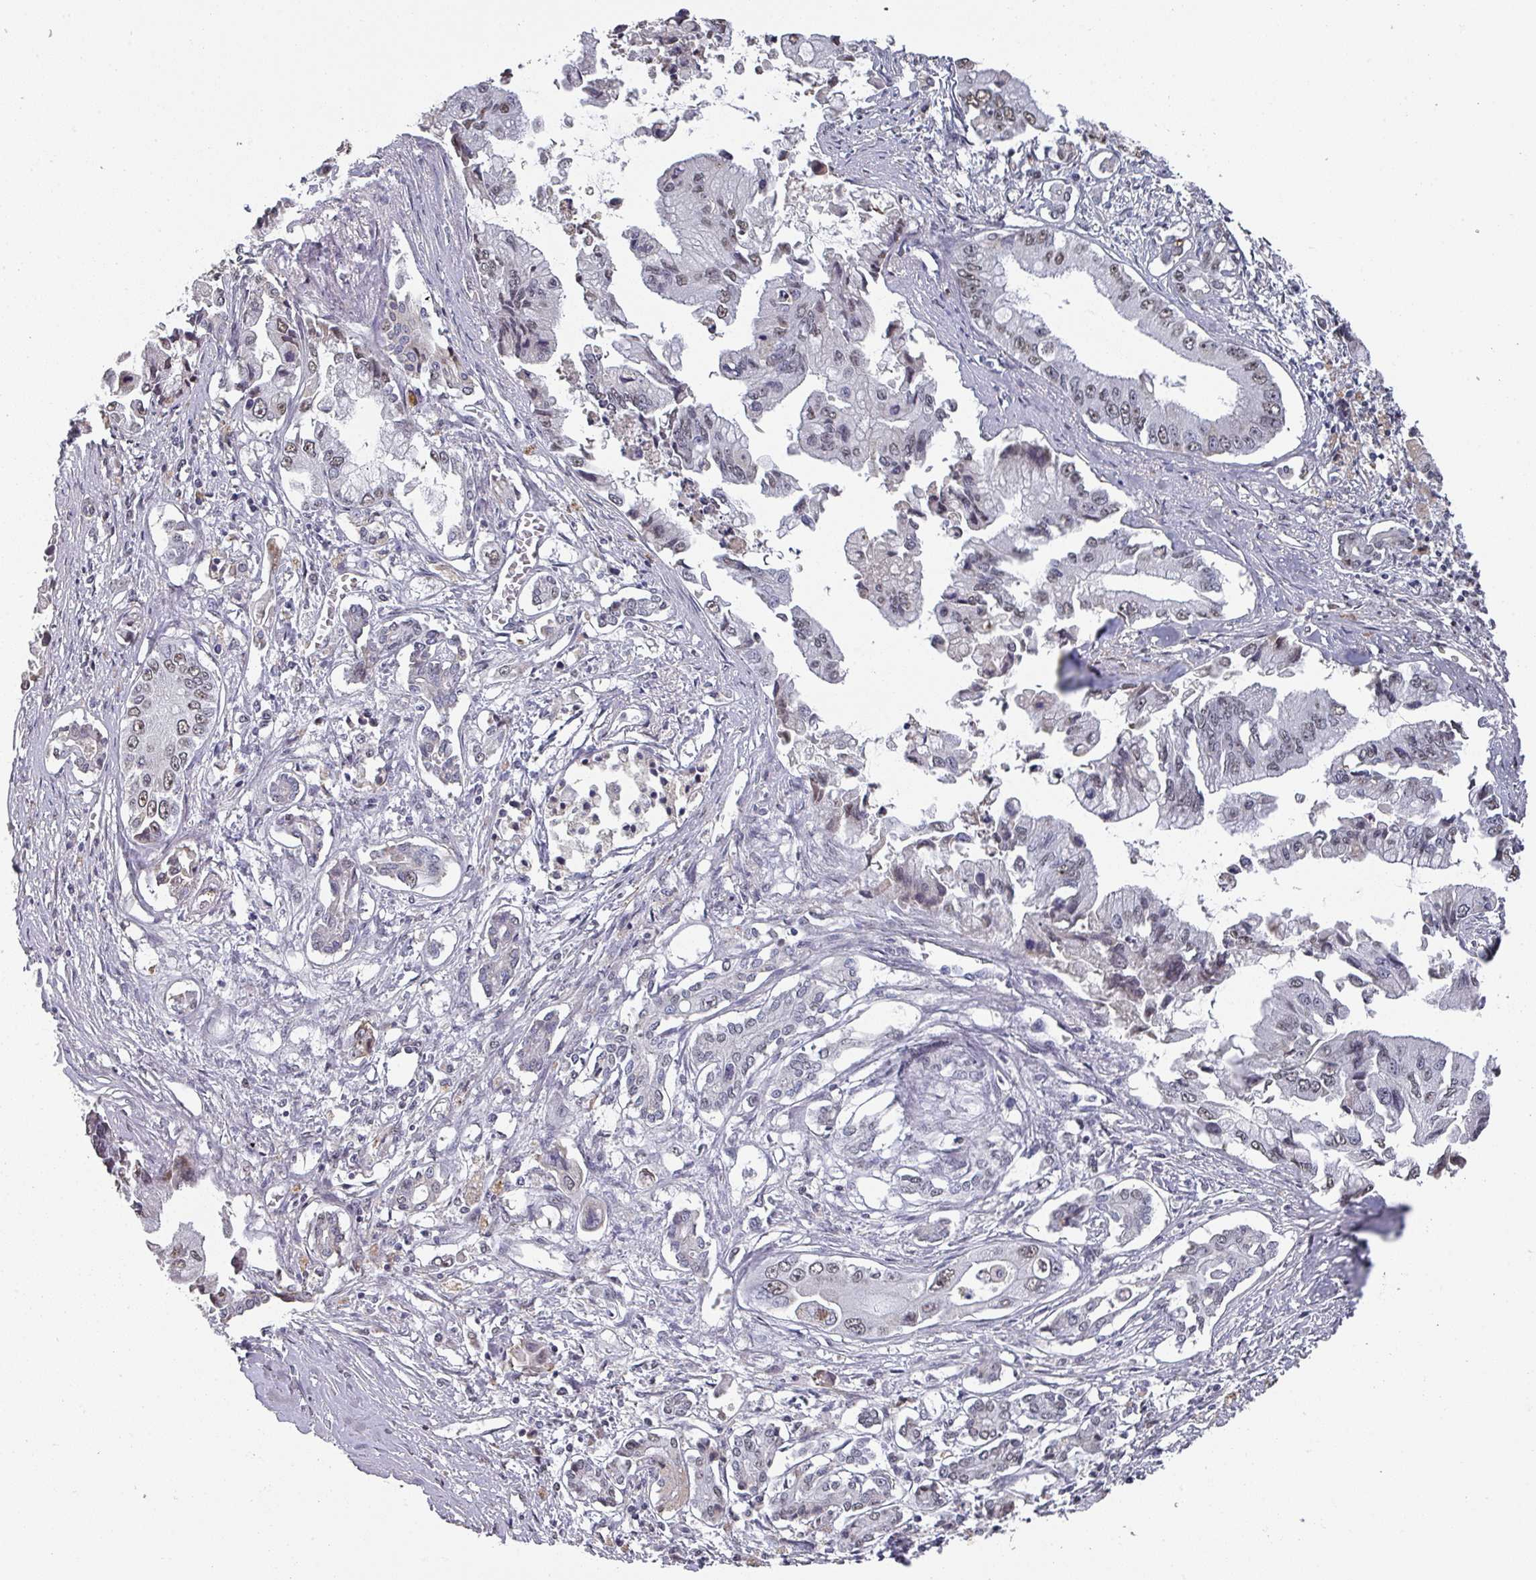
{"staining": {"intensity": "weak", "quantity": "<25%", "location": "nuclear"}, "tissue": "pancreatic cancer", "cell_type": "Tumor cells", "image_type": "cancer", "snomed": [{"axis": "morphology", "description": "Adenocarcinoma, NOS"}, {"axis": "topography", "description": "Pancreas"}], "caption": "This is an immunohistochemistry (IHC) photomicrograph of human pancreatic cancer (adenocarcinoma). There is no positivity in tumor cells.", "gene": "ZNF654", "patient": {"sex": "male", "age": 84}}